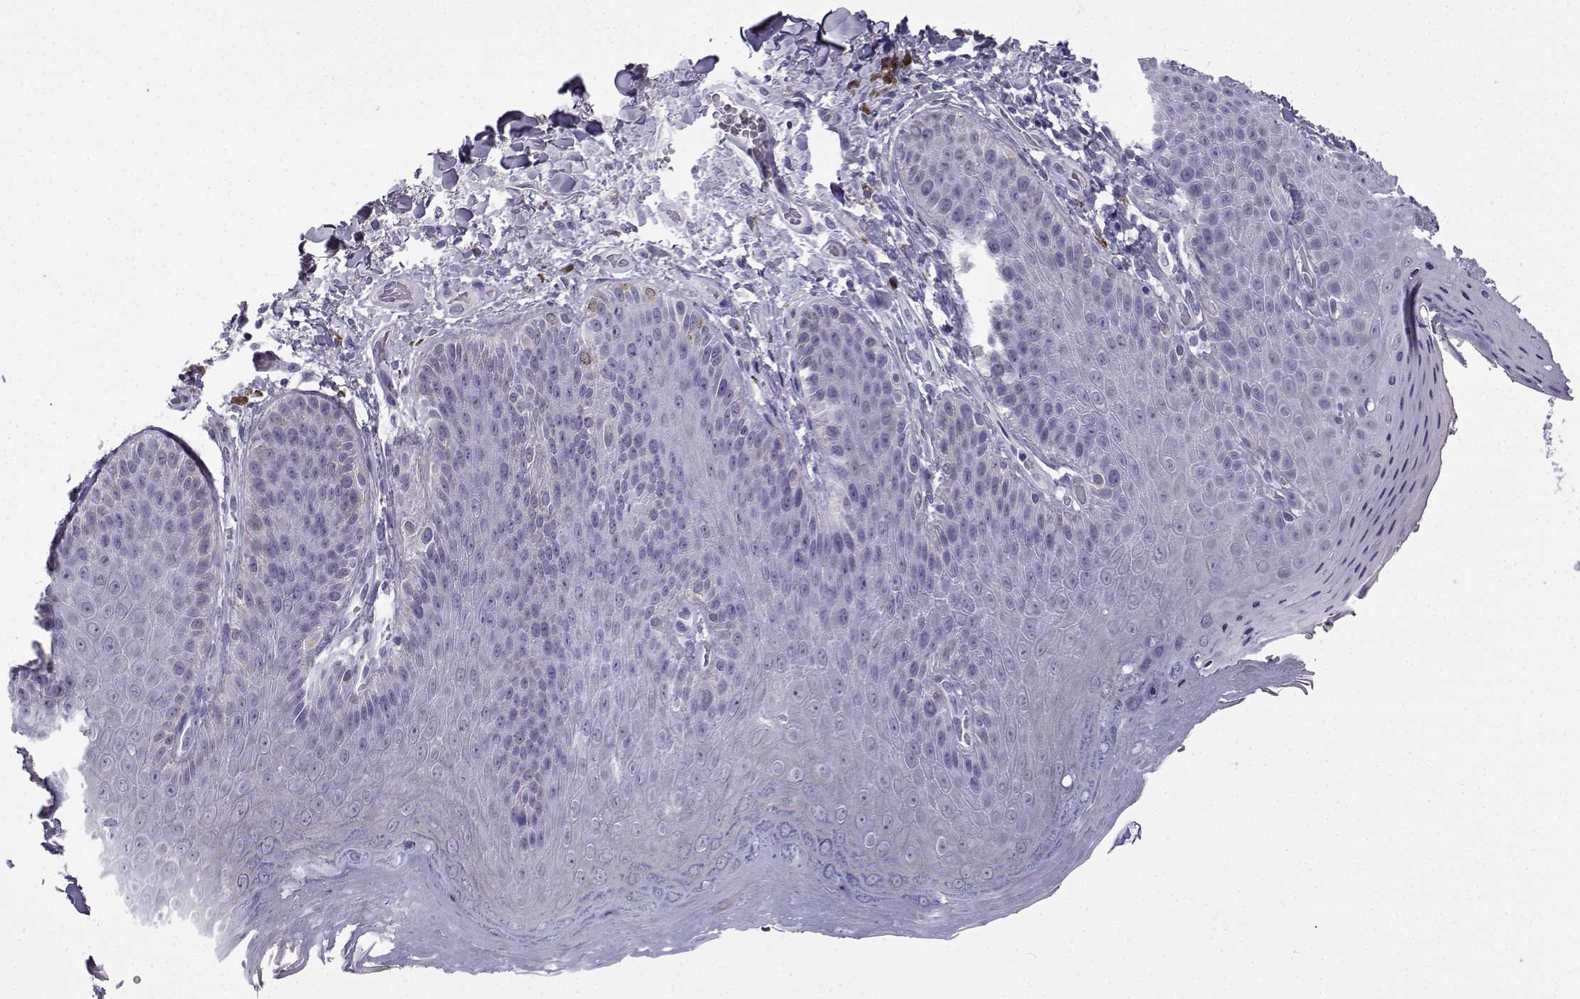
{"staining": {"intensity": "negative", "quantity": "none", "location": "none"}, "tissue": "skin", "cell_type": "Epidermal cells", "image_type": "normal", "snomed": [{"axis": "morphology", "description": "Normal tissue, NOS"}, {"axis": "topography", "description": "Anal"}], "caption": "Immunohistochemistry micrograph of normal skin: human skin stained with DAB (3,3'-diaminobenzidine) reveals no significant protein positivity in epidermal cells.", "gene": "MRGBP", "patient": {"sex": "male", "age": 53}}